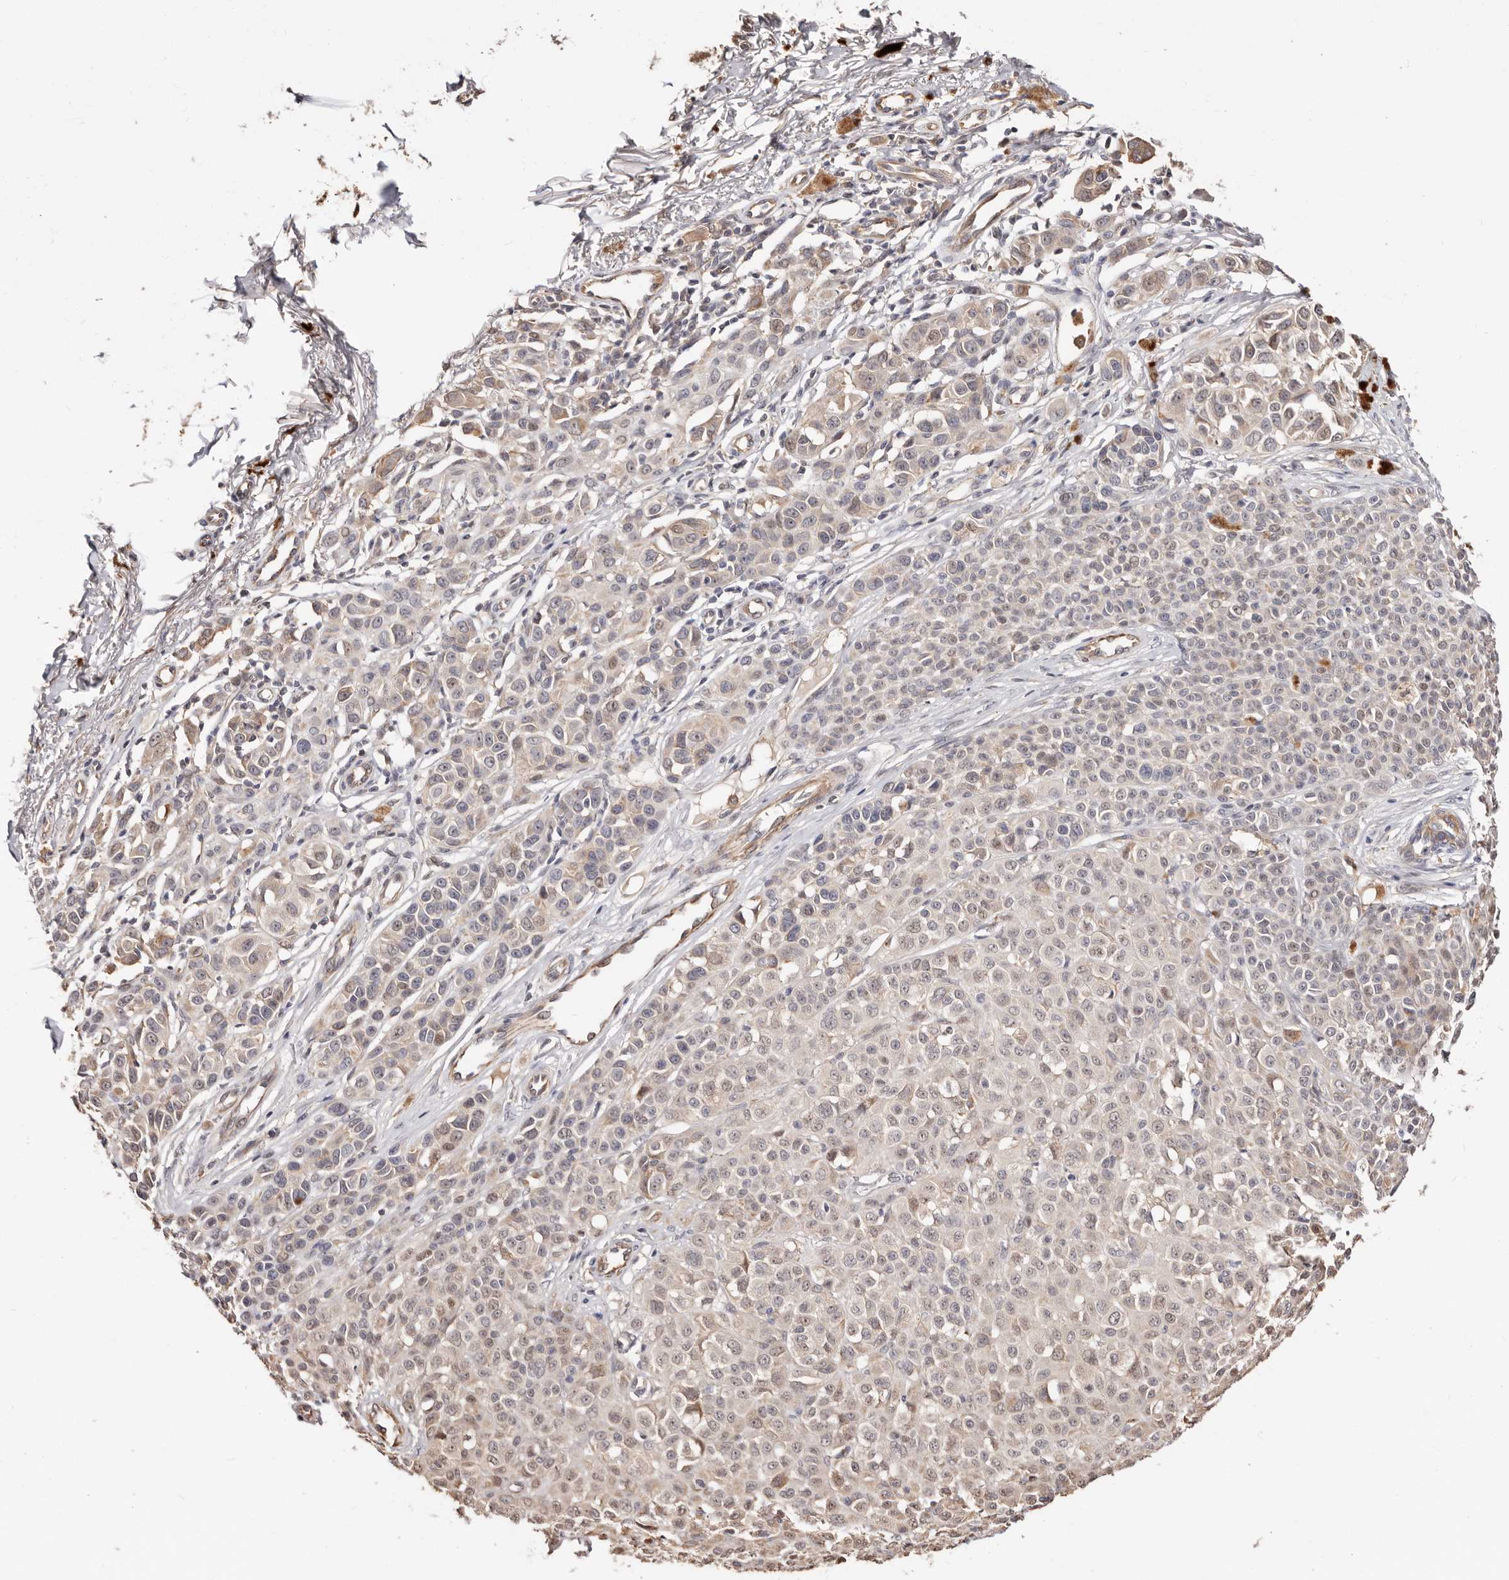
{"staining": {"intensity": "weak", "quantity": "25%-75%", "location": "cytoplasmic/membranous,nuclear"}, "tissue": "melanoma", "cell_type": "Tumor cells", "image_type": "cancer", "snomed": [{"axis": "morphology", "description": "Malignant melanoma, NOS"}, {"axis": "topography", "description": "Skin of leg"}], "caption": "DAB (3,3'-diaminobenzidine) immunohistochemical staining of melanoma reveals weak cytoplasmic/membranous and nuclear protein positivity in approximately 25%-75% of tumor cells.", "gene": "TRIP13", "patient": {"sex": "female", "age": 72}}